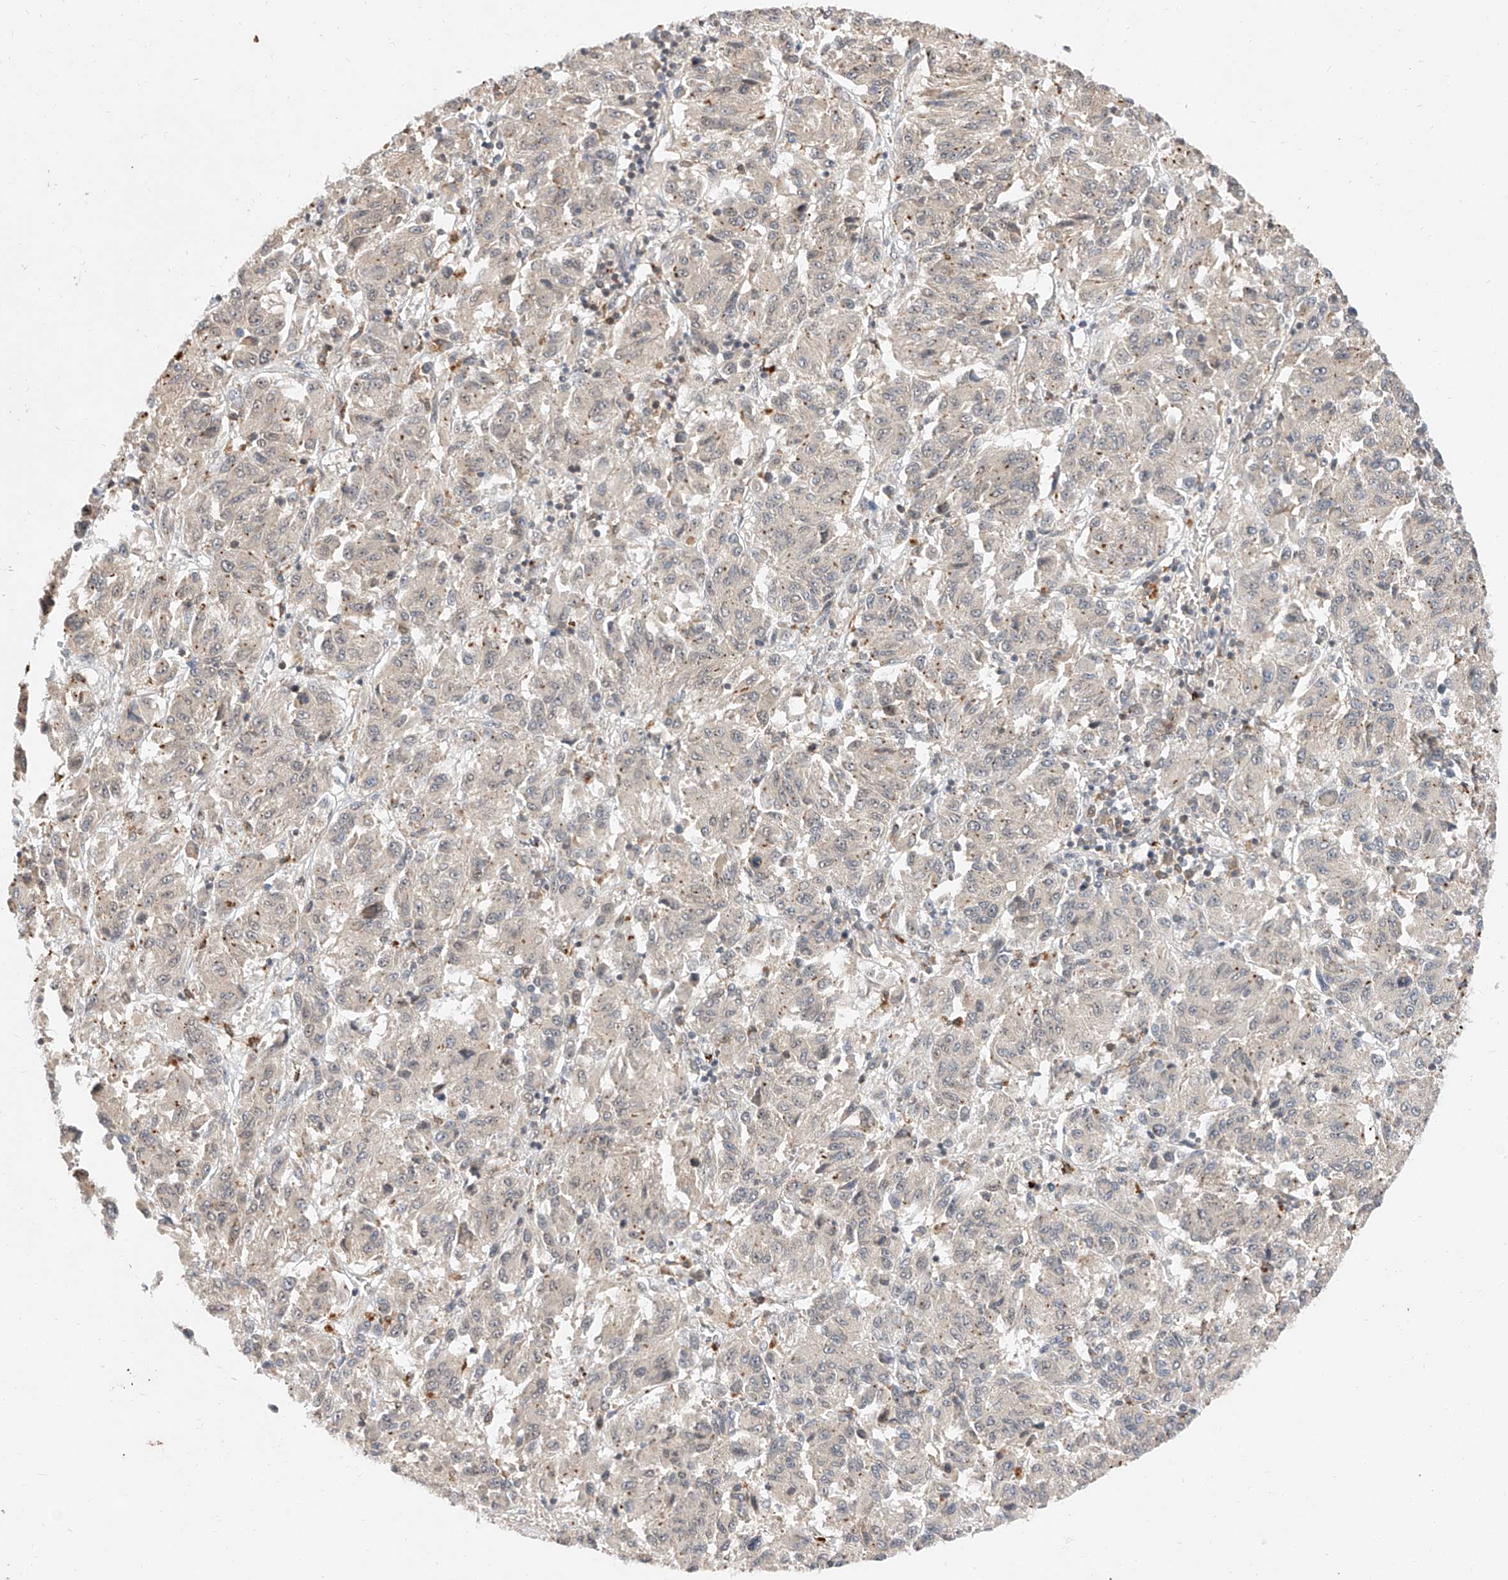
{"staining": {"intensity": "negative", "quantity": "none", "location": "none"}, "tissue": "melanoma", "cell_type": "Tumor cells", "image_type": "cancer", "snomed": [{"axis": "morphology", "description": "Malignant melanoma, Metastatic site"}, {"axis": "topography", "description": "Lung"}], "caption": "The micrograph displays no significant positivity in tumor cells of malignant melanoma (metastatic site).", "gene": "DIRAS3", "patient": {"sex": "male", "age": 64}}